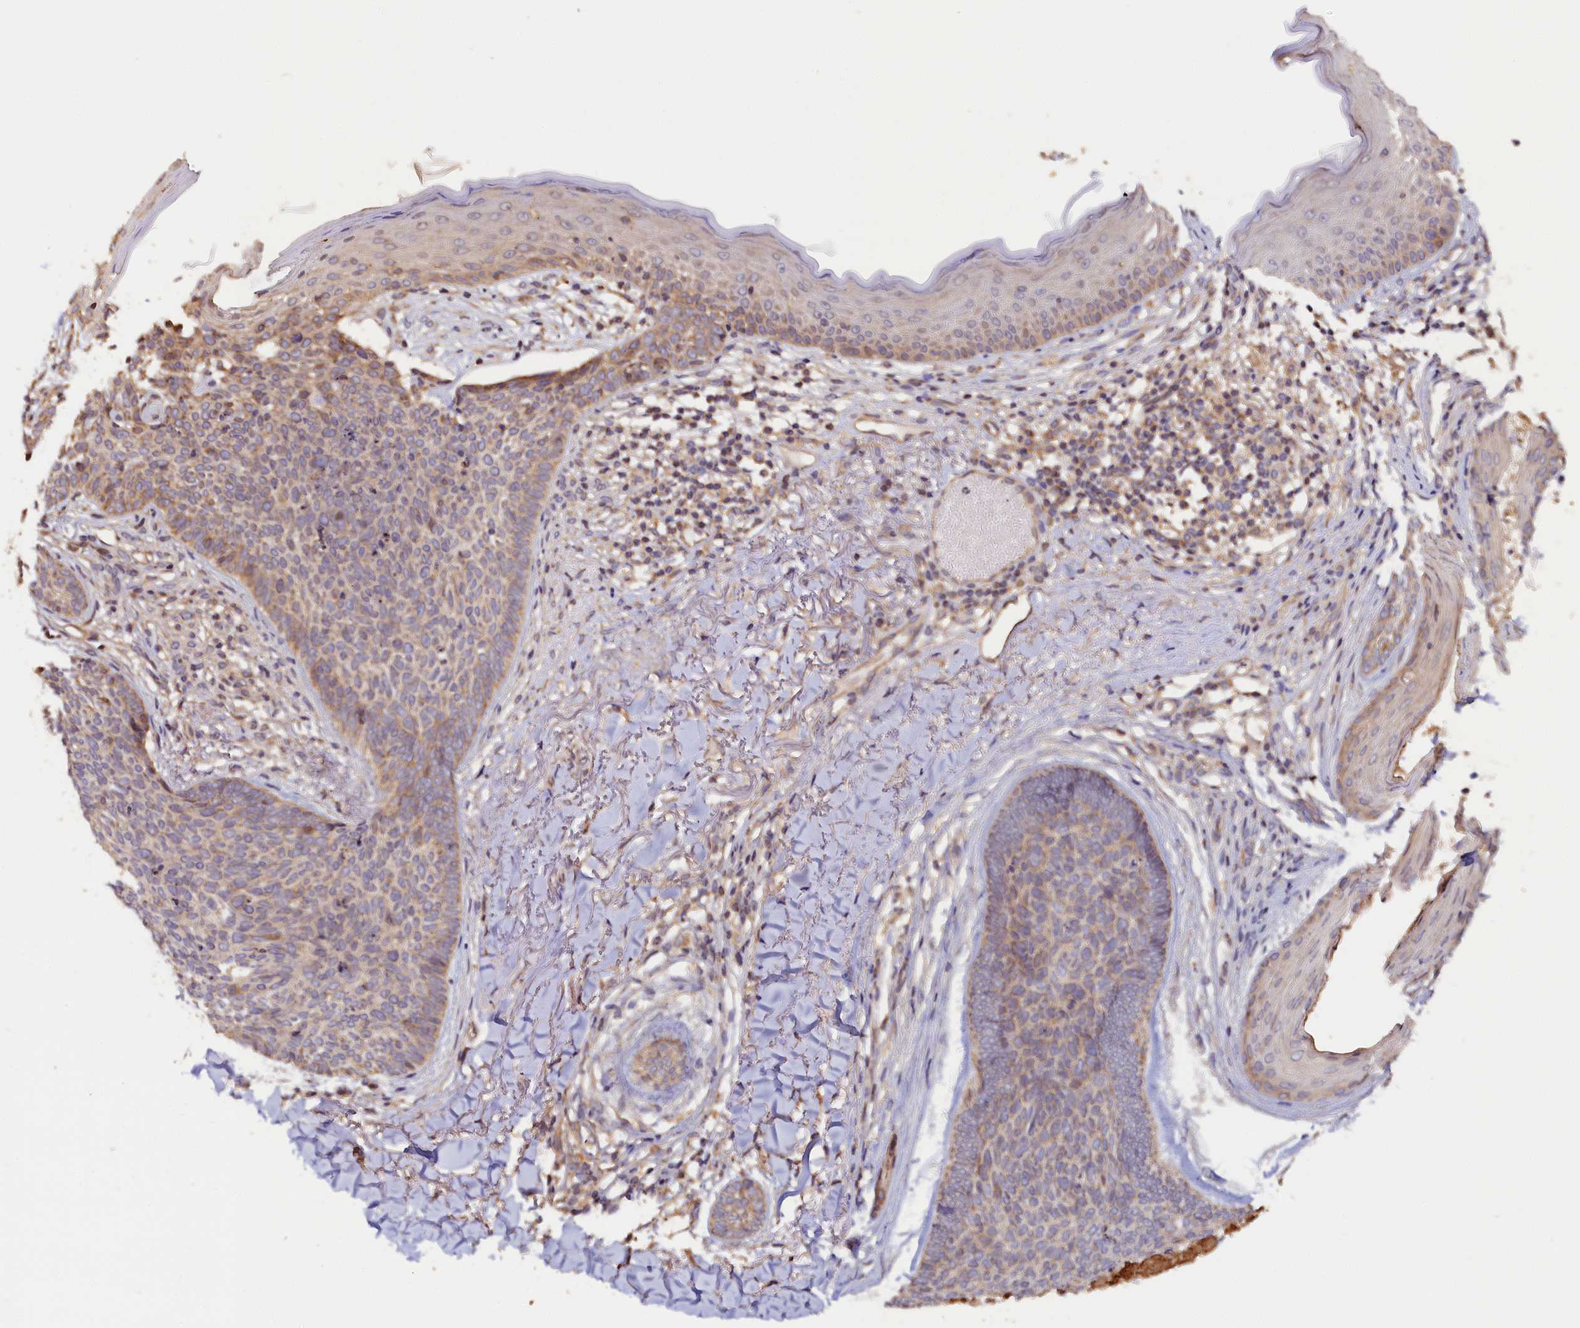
{"staining": {"intensity": "weak", "quantity": "<25%", "location": "cytoplasmic/membranous"}, "tissue": "skin cancer", "cell_type": "Tumor cells", "image_type": "cancer", "snomed": [{"axis": "morphology", "description": "Basal cell carcinoma"}, {"axis": "topography", "description": "Skin"}], "caption": "The photomicrograph shows no significant expression in tumor cells of skin cancer (basal cell carcinoma).", "gene": "KATNB1", "patient": {"sex": "female", "age": 70}}